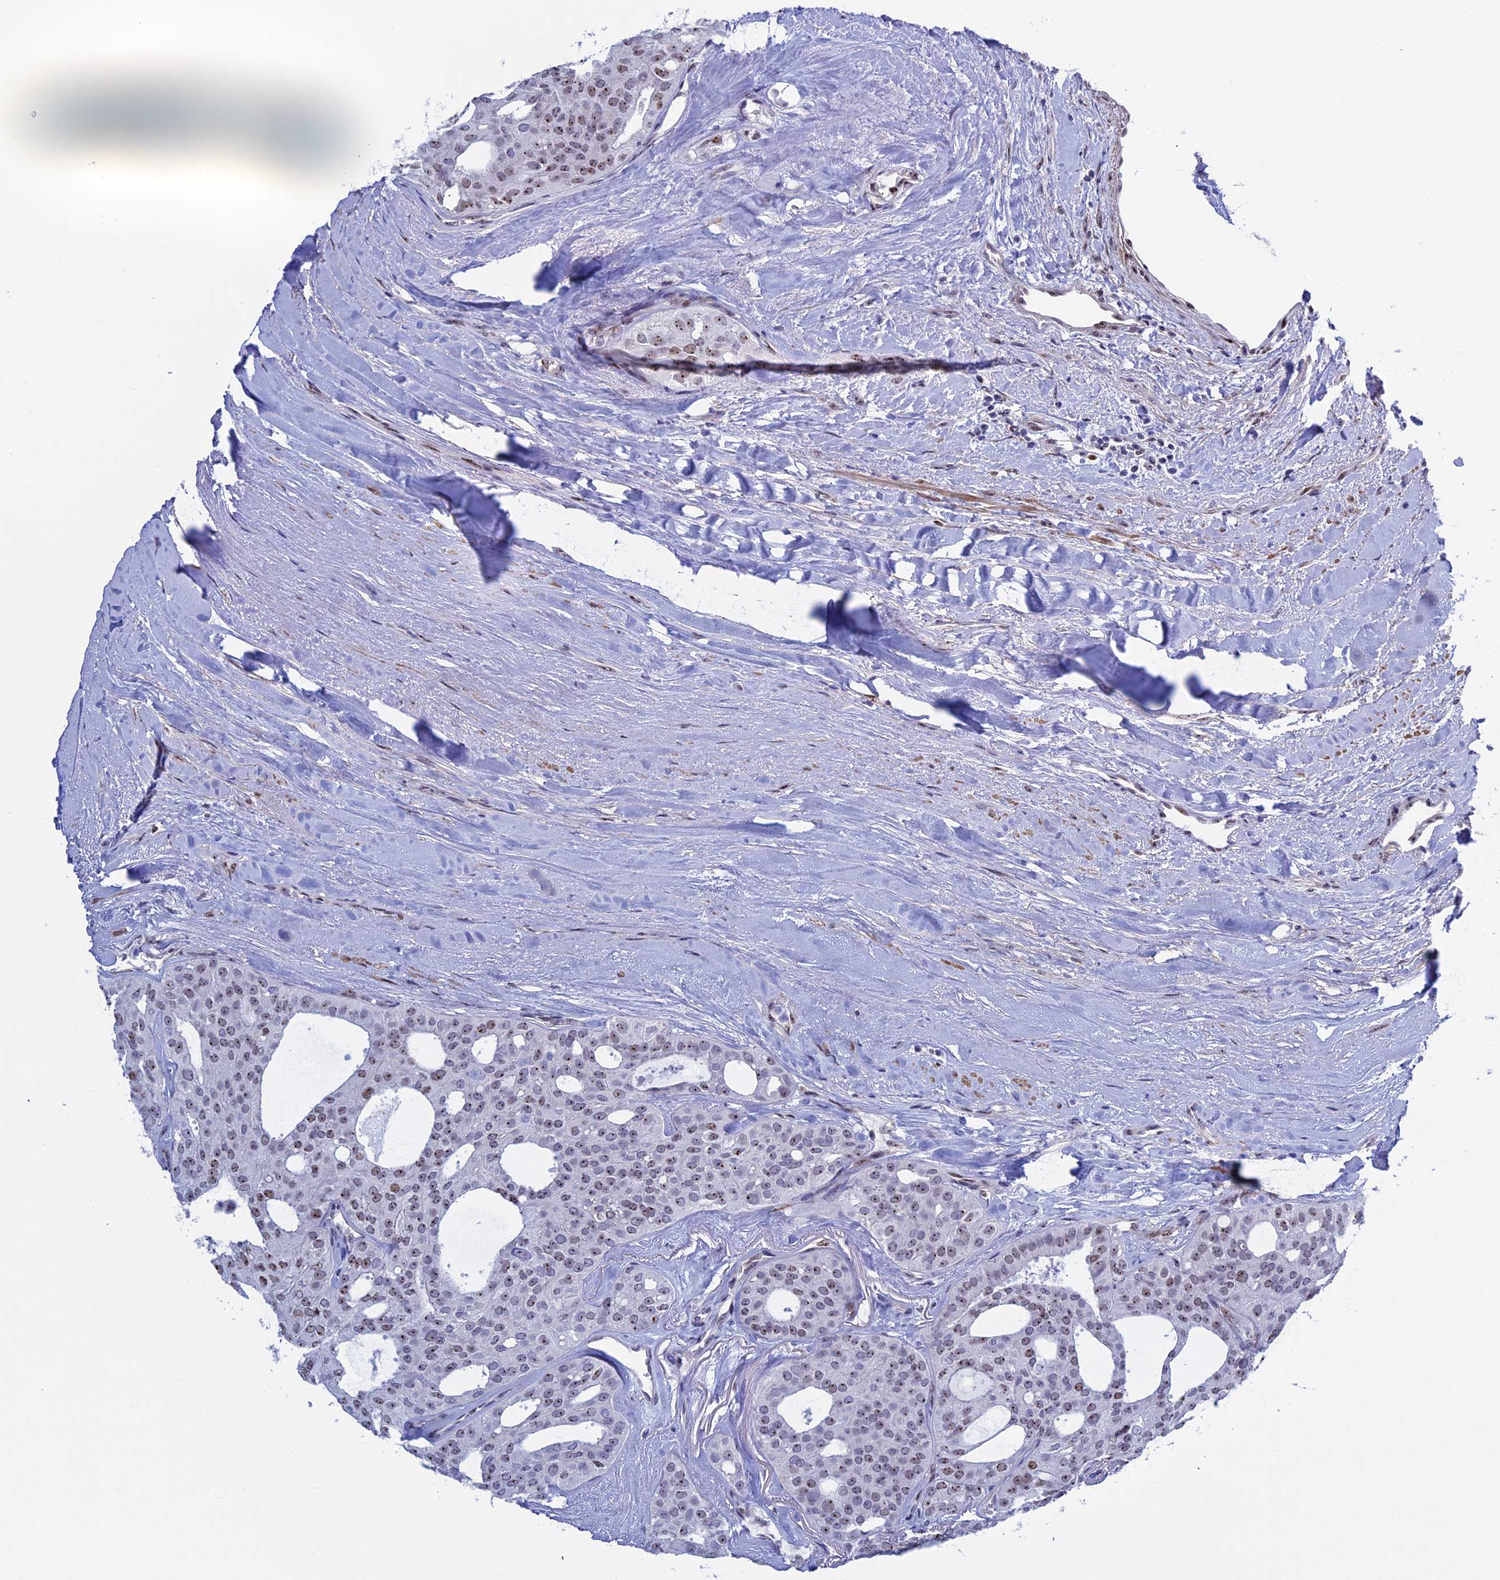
{"staining": {"intensity": "moderate", "quantity": "25%-75%", "location": "nuclear"}, "tissue": "thyroid cancer", "cell_type": "Tumor cells", "image_type": "cancer", "snomed": [{"axis": "morphology", "description": "Follicular adenoma carcinoma, NOS"}, {"axis": "topography", "description": "Thyroid gland"}], "caption": "Immunohistochemistry (DAB (3,3'-diaminobenzidine)) staining of human thyroid cancer (follicular adenoma carcinoma) reveals moderate nuclear protein staining in about 25%-75% of tumor cells.", "gene": "CCDC86", "patient": {"sex": "male", "age": 75}}